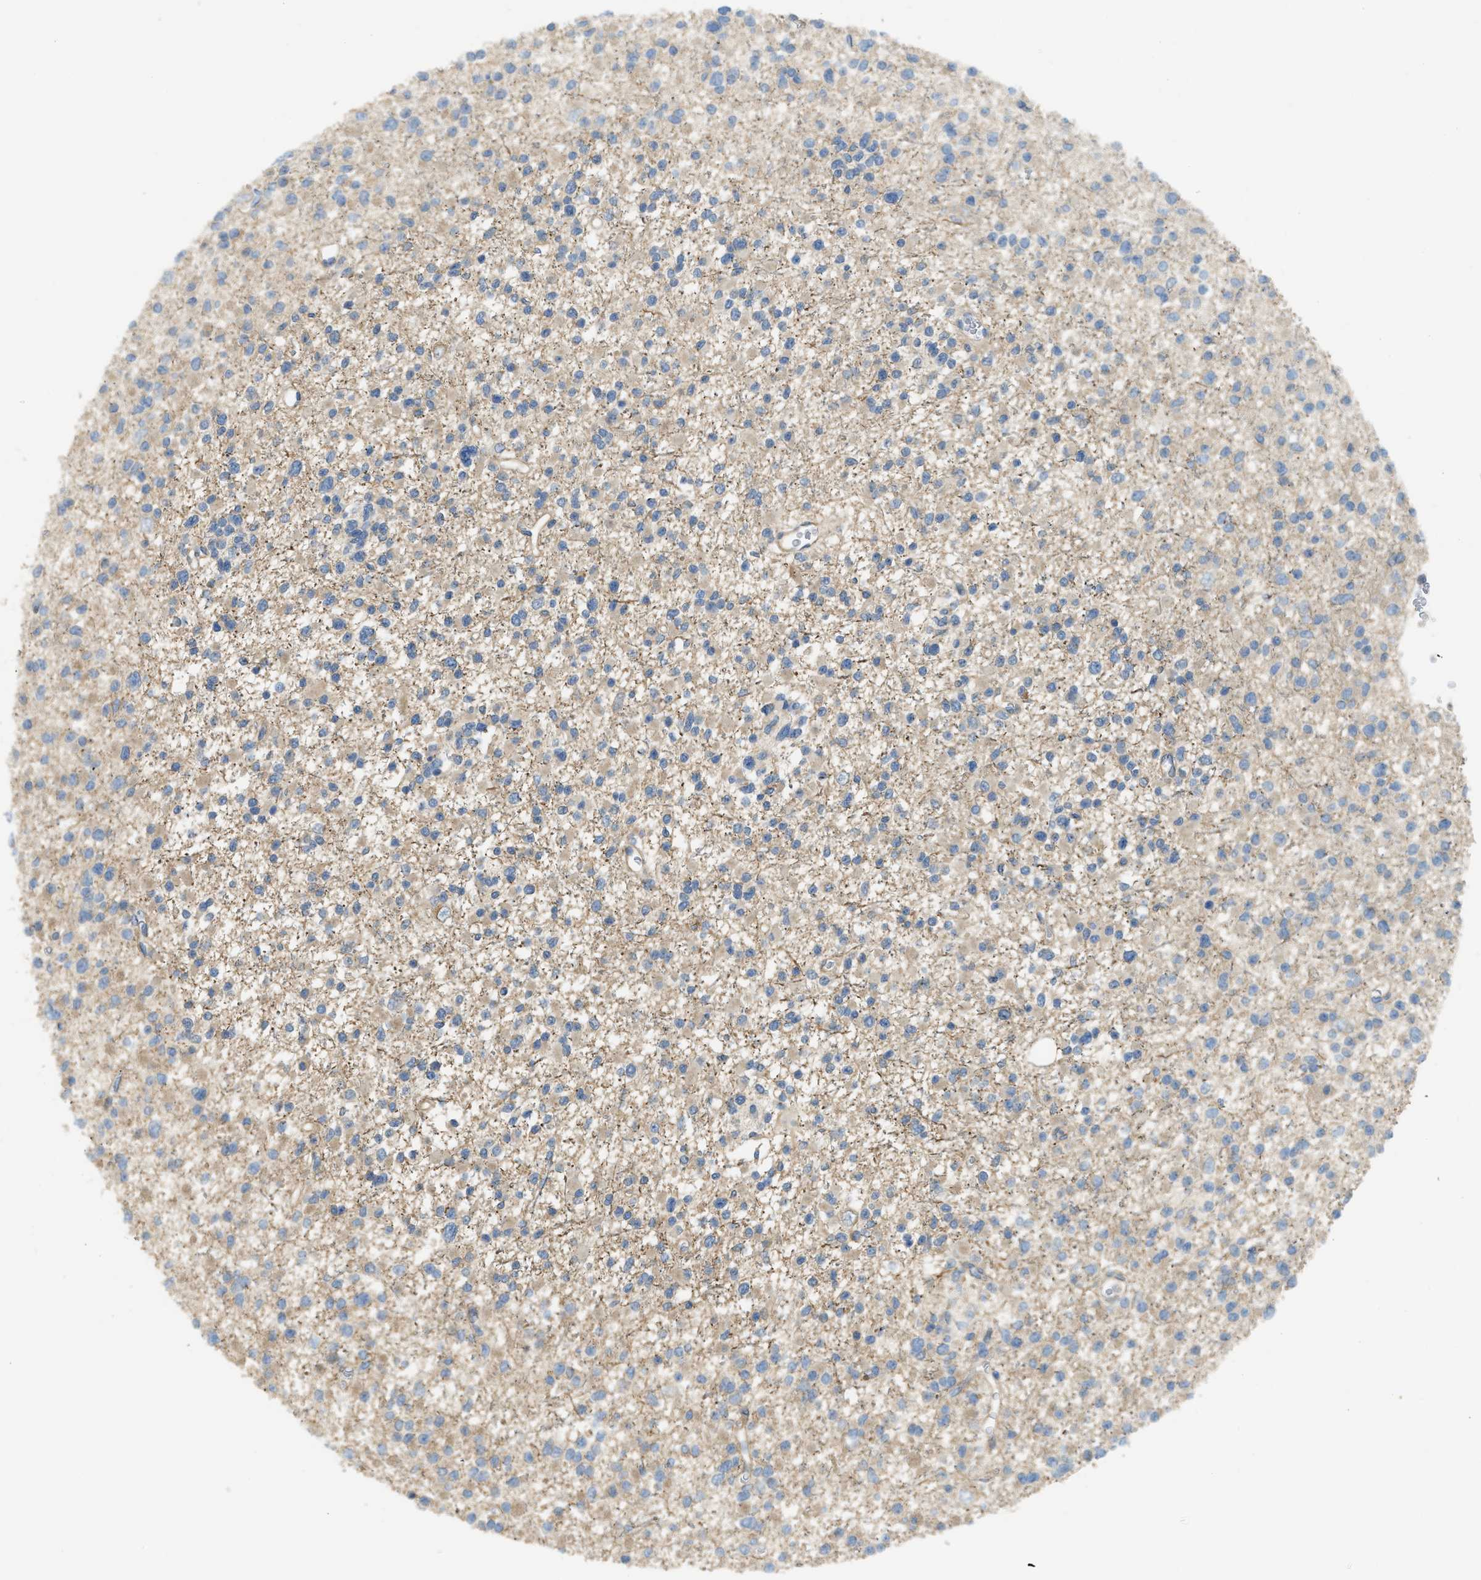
{"staining": {"intensity": "weak", "quantity": "25%-75%", "location": "cytoplasmic/membranous"}, "tissue": "glioma", "cell_type": "Tumor cells", "image_type": "cancer", "snomed": [{"axis": "morphology", "description": "Glioma, malignant, Low grade"}, {"axis": "topography", "description": "Brain"}], "caption": "This is a photomicrograph of immunohistochemistry (IHC) staining of glioma, which shows weak staining in the cytoplasmic/membranous of tumor cells.", "gene": "BTN3A2", "patient": {"sex": "female", "age": 22}}